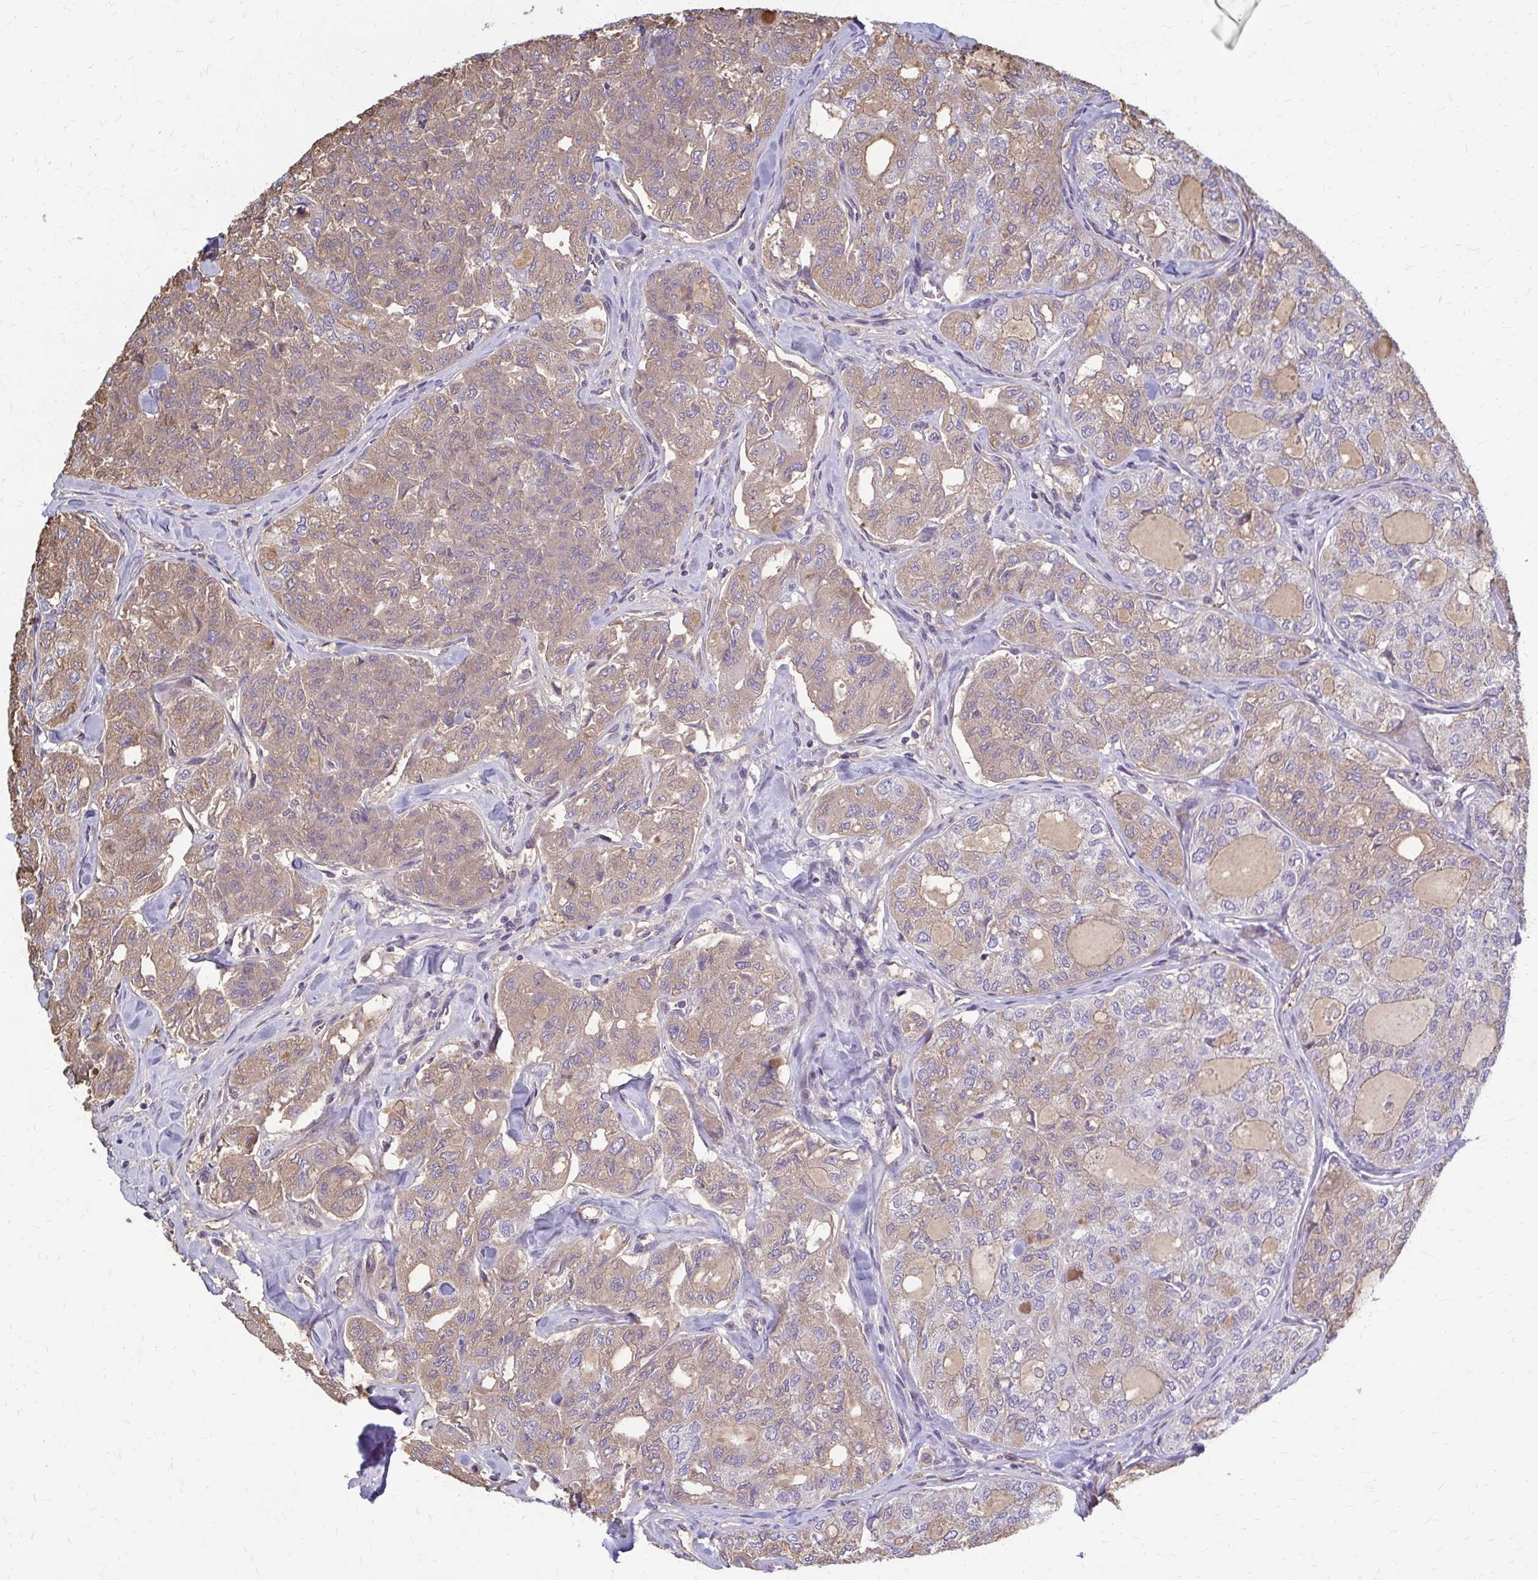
{"staining": {"intensity": "weak", "quantity": "25%-75%", "location": "cytoplasmic/membranous"}, "tissue": "thyroid cancer", "cell_type": "Tumor cells", "image_type": "cancer", "snomed": [{"axis": "morphology", "description": "Follicular adenoma carcinoma, NOS"}, {"axis": "topography", "description": "Thyroid gland"}], "caption": "Follicular adenoma carcinoma (thyroid) tissue shows weak cytoplasmic/membranous staining in approximately 25%-75% of tumor cells, visualized by immunohistochemistry. The staining was performed using DAB, with brown indicating positive protein expression. Nuclei are stained blue with hematoxylin.", "gene": "MCRIP2", "patient": {"sex": "male", "age": 75}}